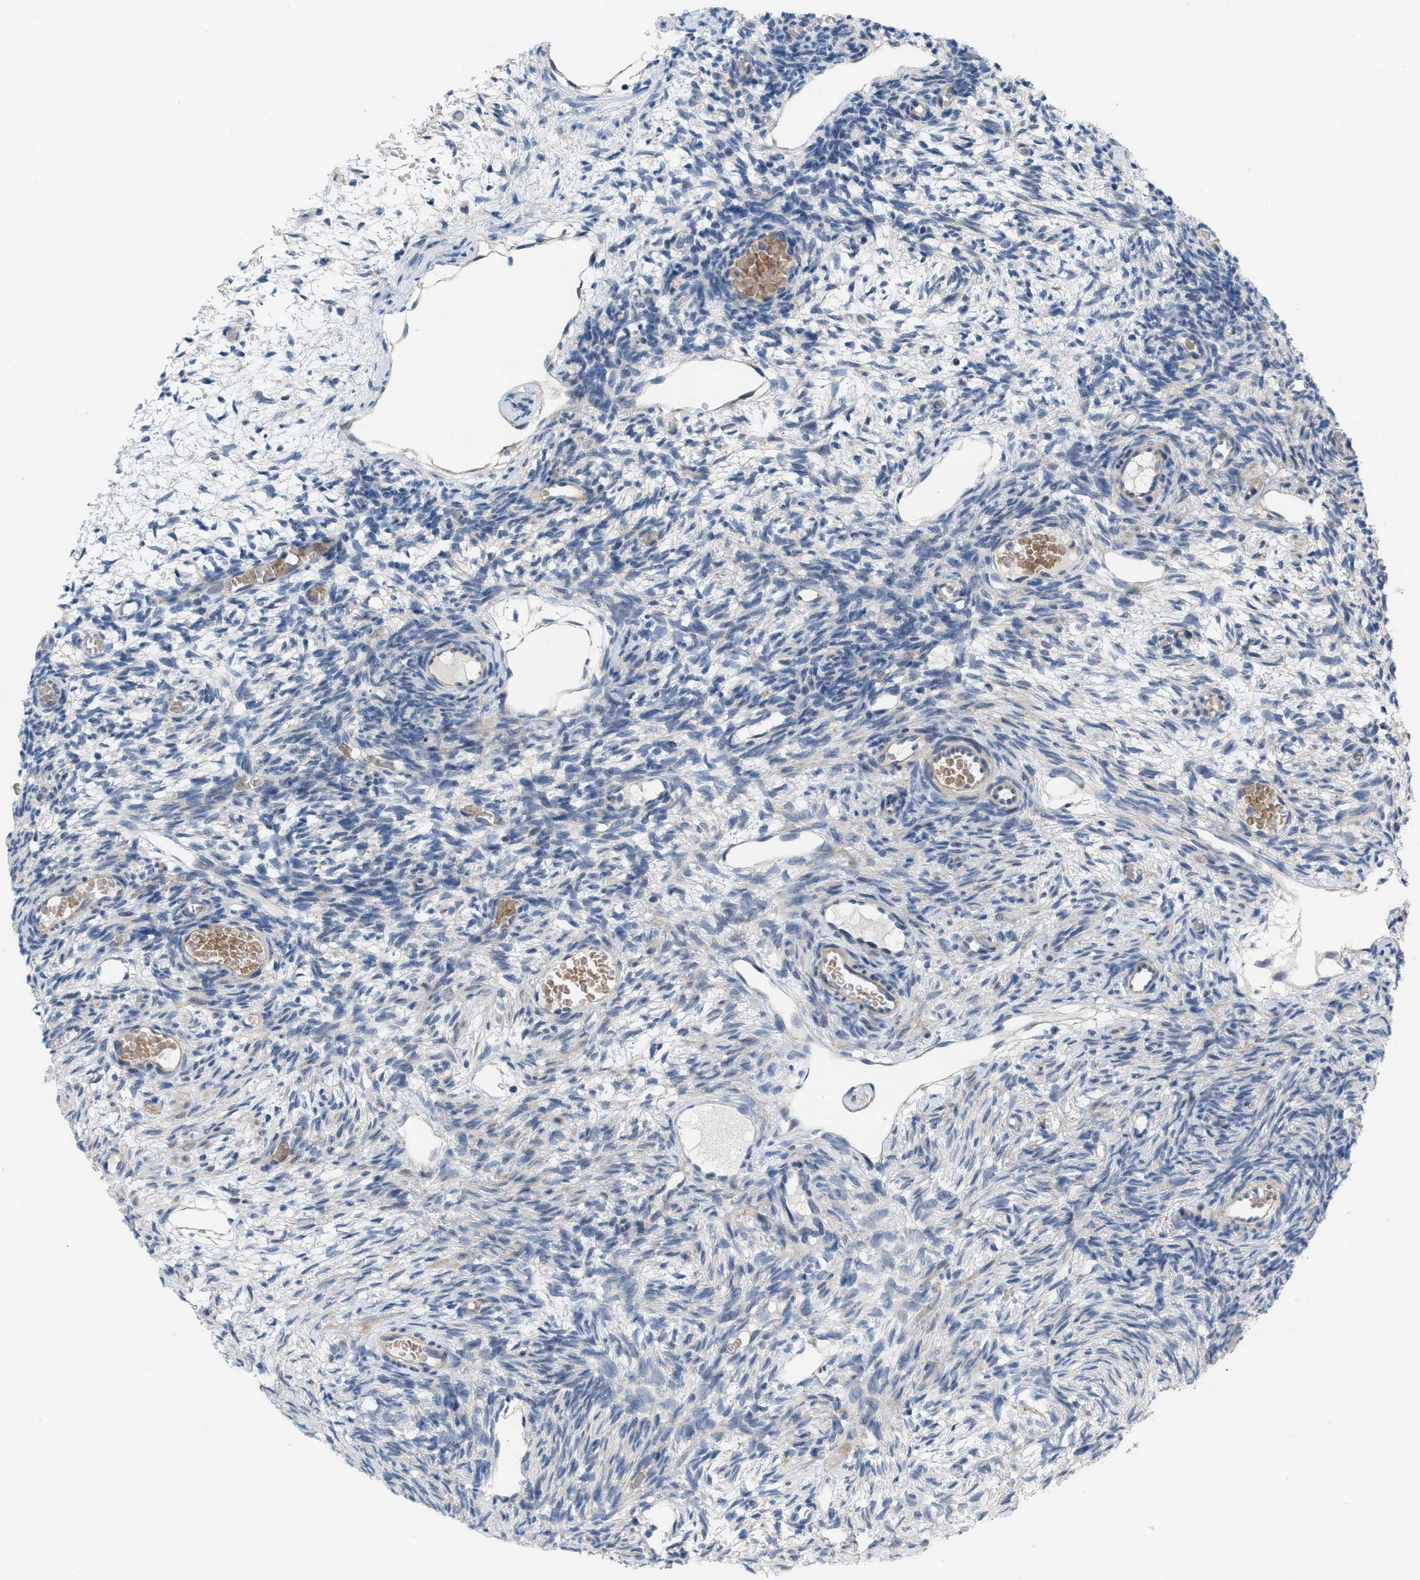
{"staining": {"intensity": "negative", "quantity": "none", "location": "none"}, "tissue": "ovary", "cell_type": "Follicle cells", "image_type": "normal", "snomed": [{"axis": "morphology", "description": "Normal tissue, NOS"}, {"axis": "topography", "description": "Ovary"}], "caption": "Ovary was stained to show a protein in brown. There is no significant expression in follicle cells. Brightfield microscopy of IHC stained with DAB (brown) and hematoxylin (blue), captured at high magnification.", "gene": "NDEL1", "patient": {"sex": "female", "age": 27}}